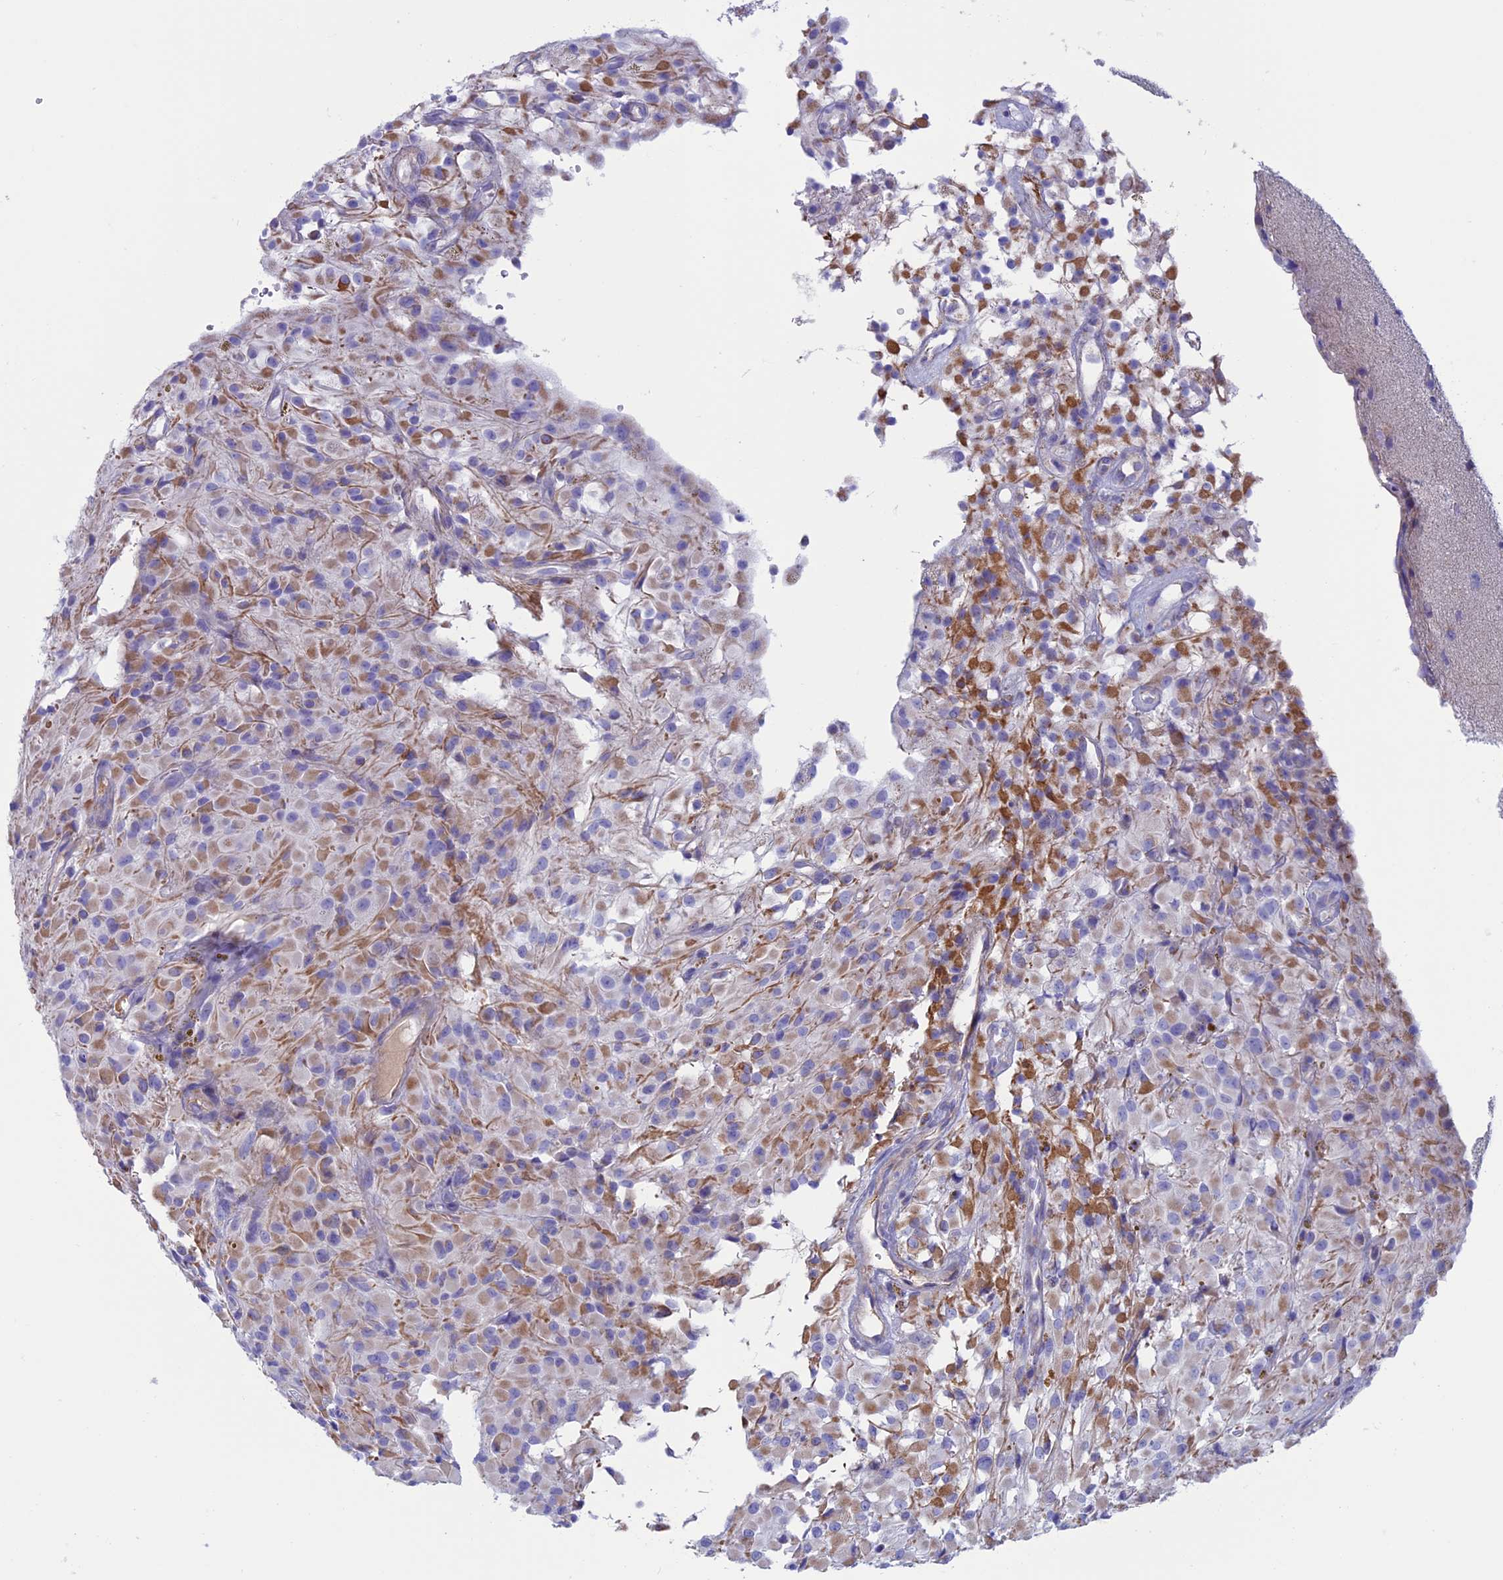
{"staining": {"intensity": "negative", "quantity": "none", "location": "none"}, "tissue": "glioma", "cell_type": "Tumor cells", "image_type": "cancer", "snomed": [{"axis": "morphology", "description": "Glioma, malignant, High grade"}, {"axis": "topography", "description": "Brain"}], "caption": "This is an immunohistochemistry (IHC) micrograph of human high-grade glioma (malignant). There is no expression in tumor cells.", "gene": "NDUFB9", "patient": {"sex": "female", "age": 59}}